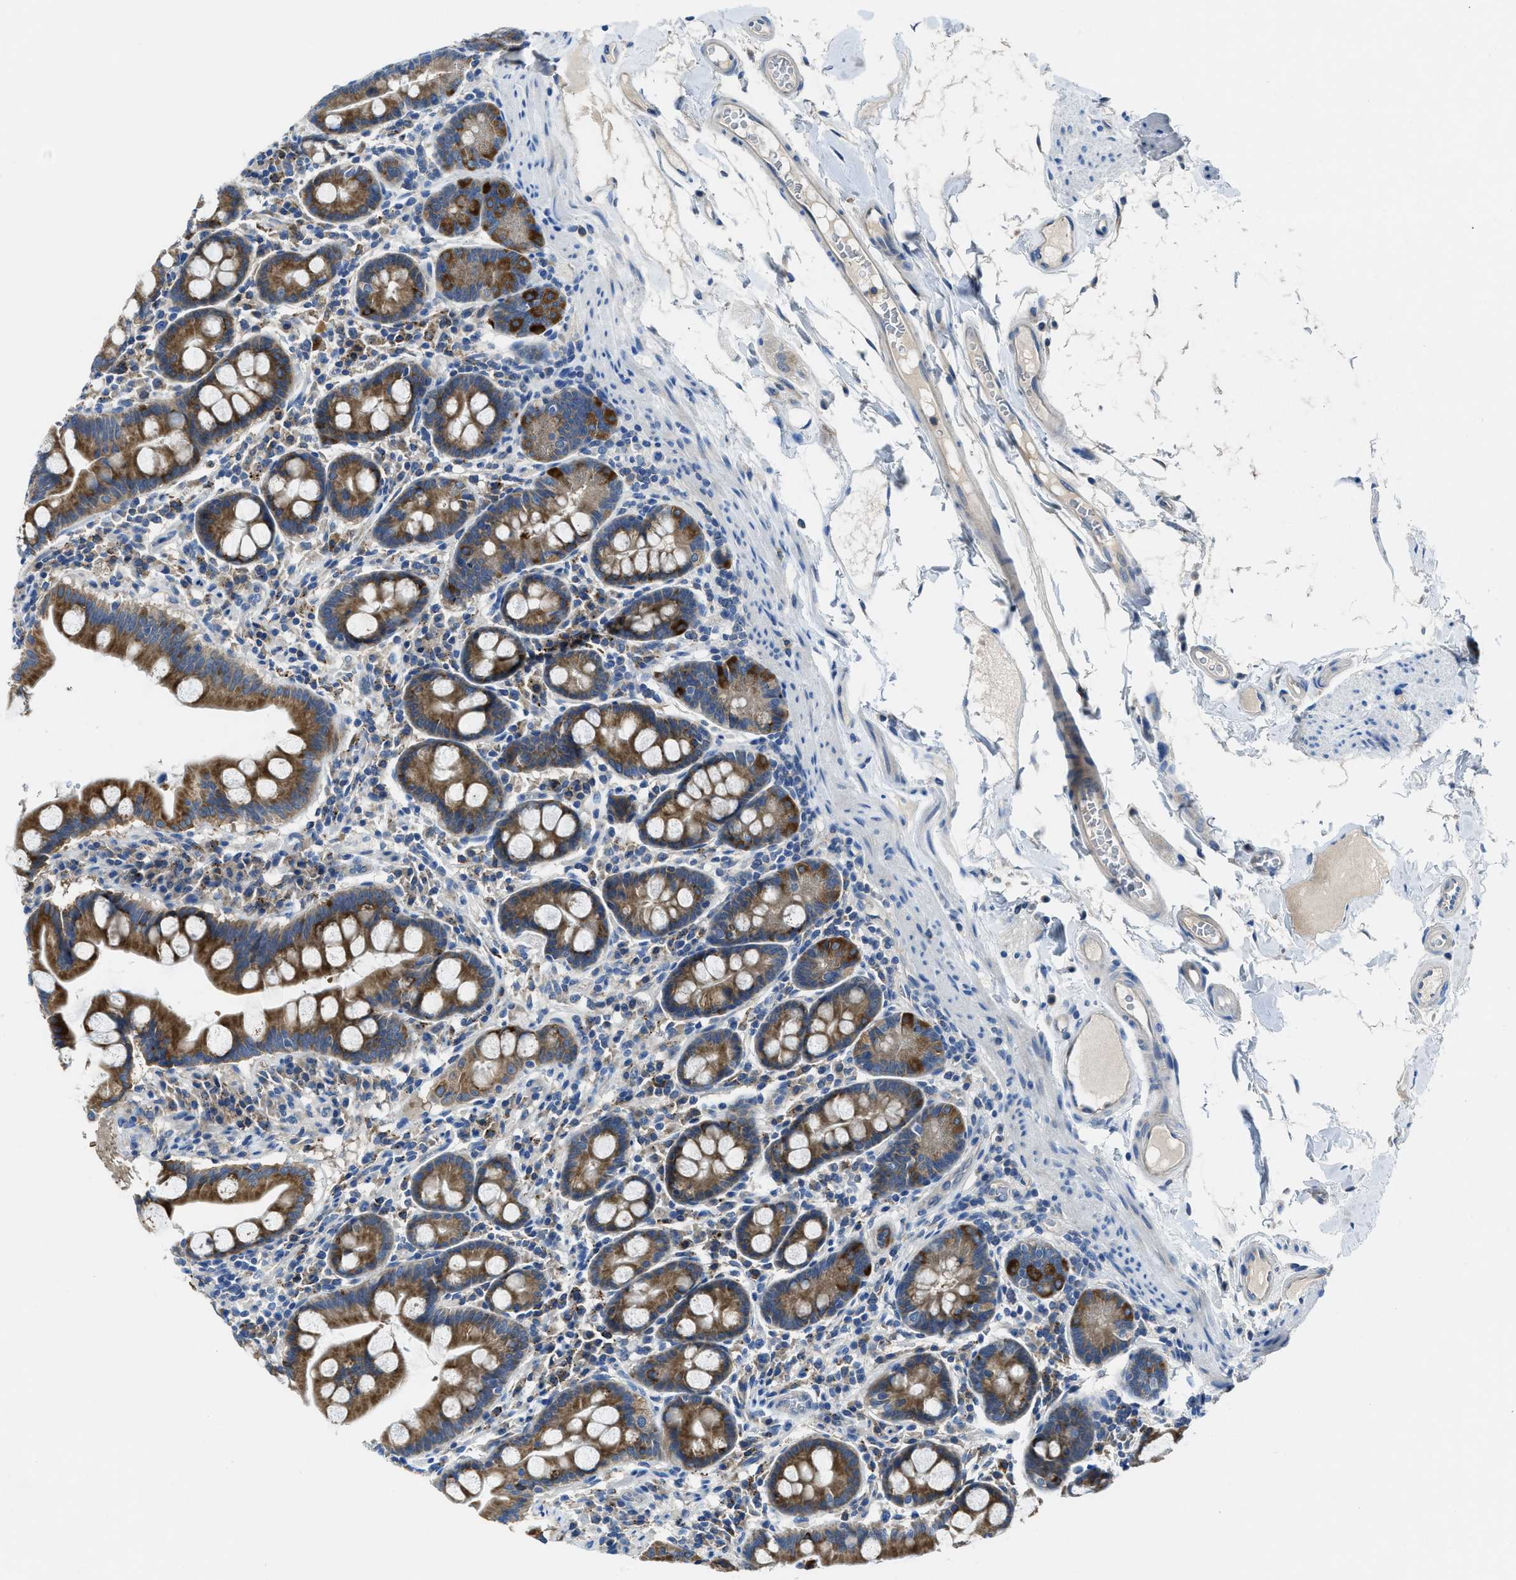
{"staining": {"intensity": "strong", "quantity": ">75%", "location": "cytoplasmic/membranous"}, "tissue": "duodenum", "cell_type": "Glandular cells", "image_type": "normal", "snomed": [{"axis": "morphology", "description": "Normal tissue, NOS"}, {"axis": "topography", "description": "Duodenum"}], "caption": "A high amount of strong cytoplasmic/membranous positivity is identified in about >75% of glandular cells in benign duodenum.", "gene": "MAP3K20", "patient": {"sex": "male", "age": 50}}